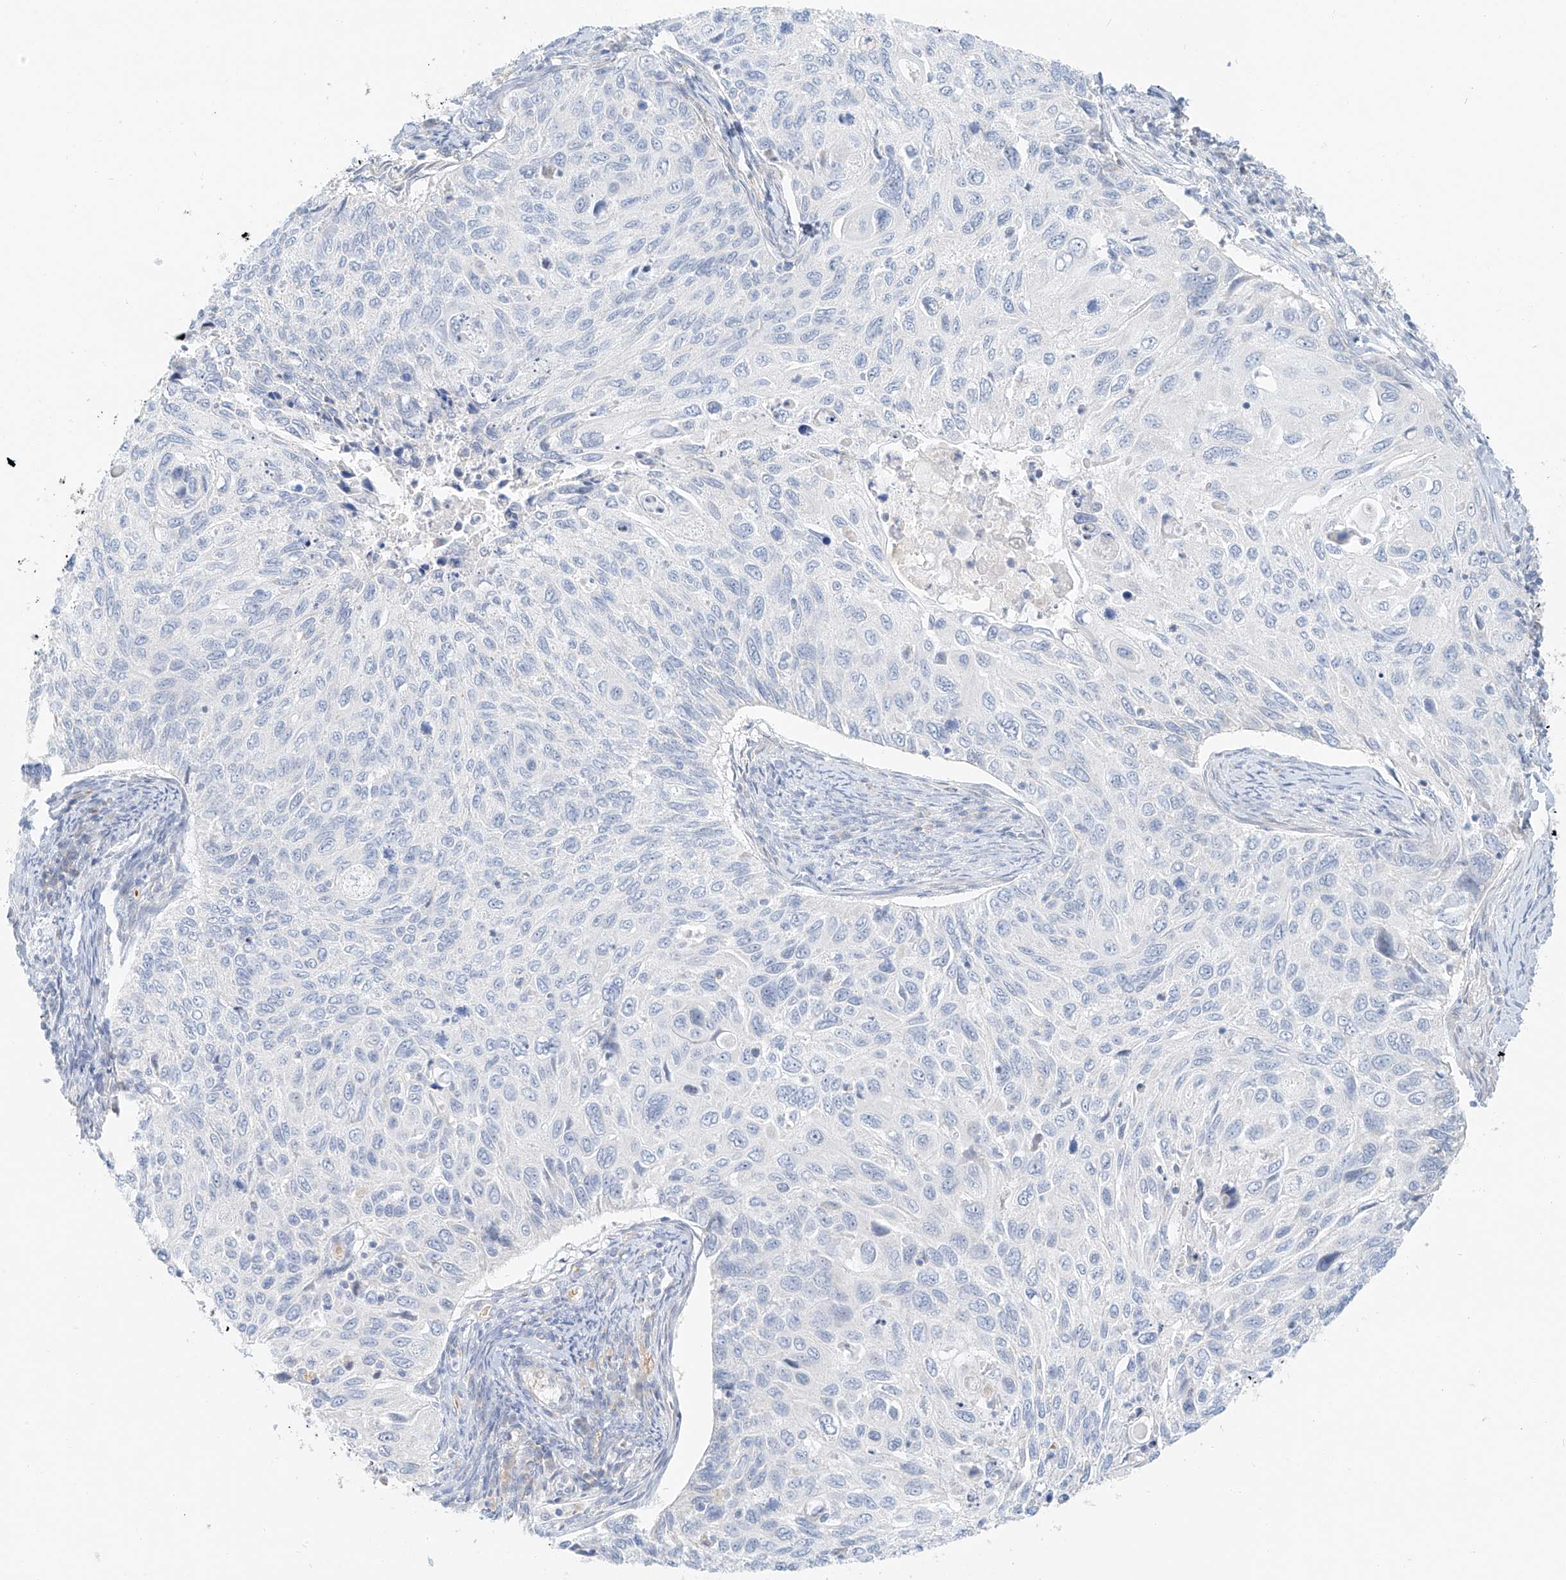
{"staining": {"intensity": "negative", "quantity": "none", "location": "none"}, "tissue": "cervical cancer", "cell_type": "Tumor cells", "image_type": "cancer", "snomed": [{"axis": "morphology", "description": "Squamous cell carcinoma, NOS"}, {"axis": "topography", "description": "Cervix"}], "caption": "The photomicrograph reveals no significant expression in tumor cells of squamous cell carcinoma (cervical).", "gene": "PGC", "patient": {"sex": "female", "age": 70}}